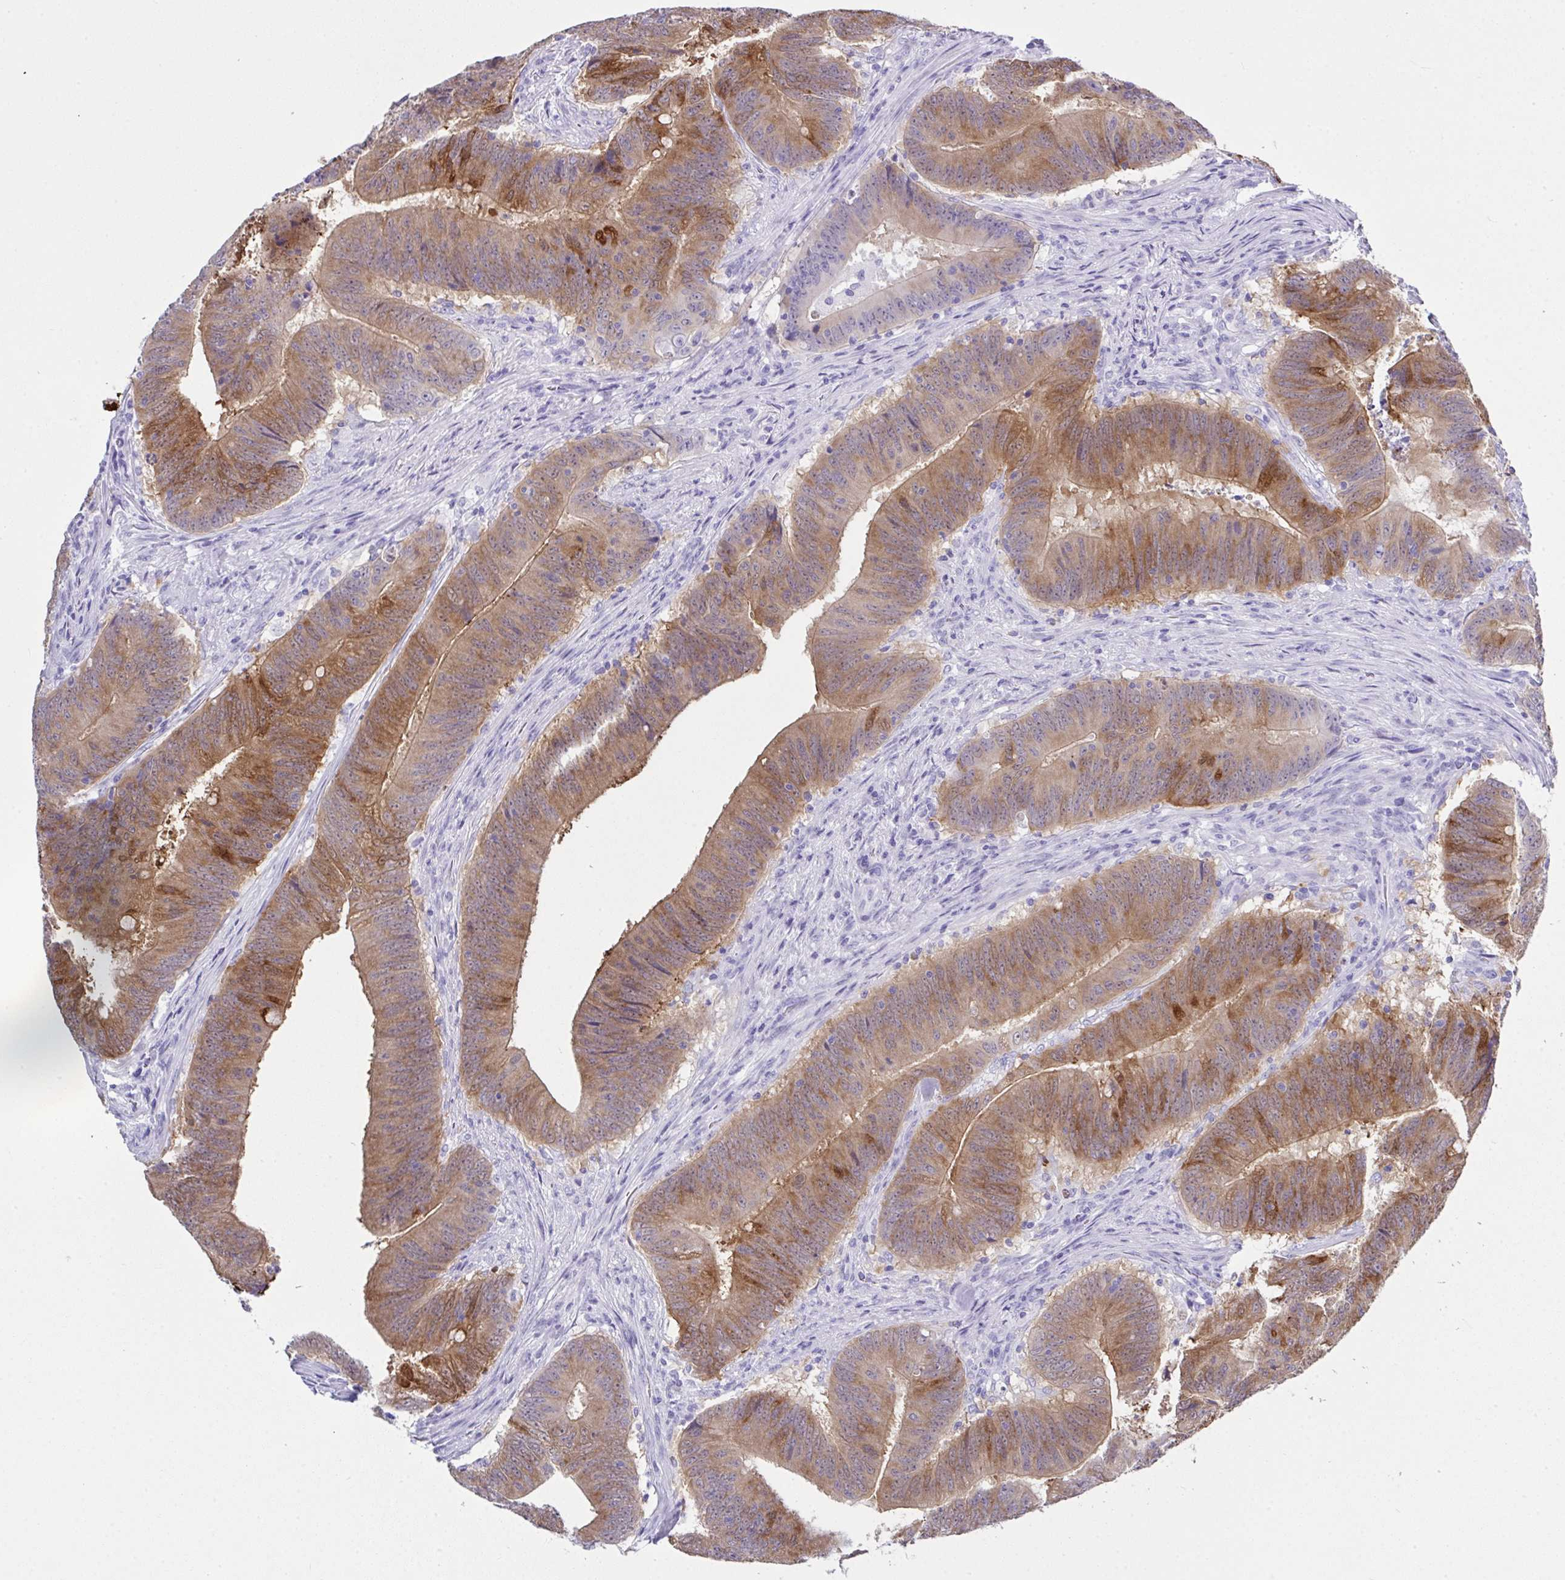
{"staining": {"intensity": "moderate", "quantity": ">75%", "location": "cytoplasmic/membranous"}, "tissue": "colorectal cancer", "cell_type": "Tumor cells", "image_type": "cancer", "snomed": [{"axis": "morphology", "description": "Adenocarcinoma, NOS"}, {"axis": "topography", "description": "Colon"}], "caption": "Immunohistochemical staining of human adenocarcinoma (colorectal) reveals medium levels of moderate cytoplasmic/membranous protein positivity in approximately >75% of tumor cells. Using DAB (3,3'-diaminobenzidine) (brown) and hematoxylin (blue) stains, captured at high magnification using brightfield microscopy.", "gene": "LGALS4", "patient": {"sex": "female", "age": 87}}